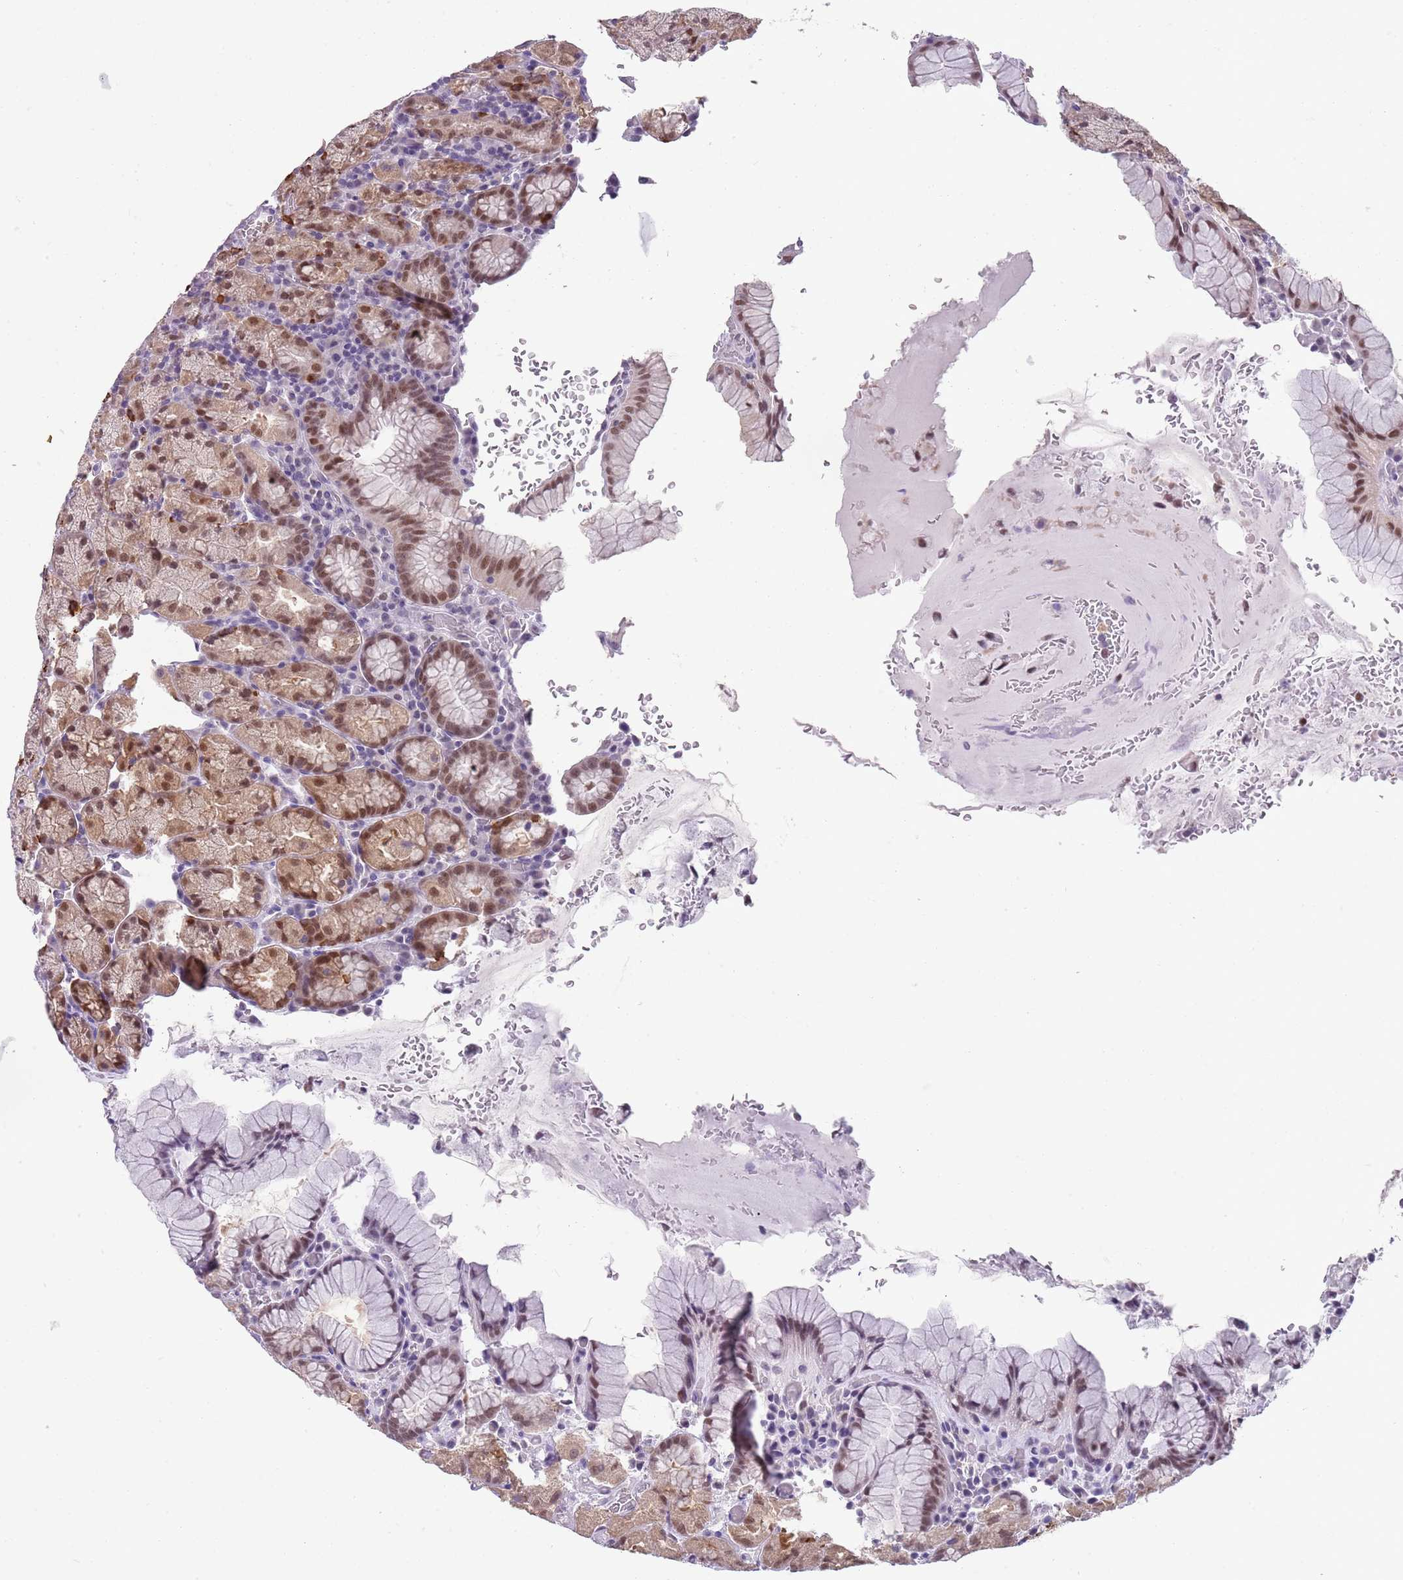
{"staining": {"intensity": "moderate", "quantity": ">75%", "location": "cytoplasmic/membranous,nuclear"}, "tissue": "stomach", "cell_type": "Glandular cells", "image_type": "normal", "snomed": [{"axis": "morphology", "description": "Normal tissue, NOS"}, {"axis": "topography", "description": "Stomach, upper"}, {"axis": "topography", "description": "Stomach, lower"}], "caption": "Glandular cells show medium levels of moderate cytoplasmic/membranous,nuclear expression in about >75% of cells in benign human stomach. Nuclei are stained in blue.", "gene": "SEPHS2", "patient": {"sex": "male", "age": 80}}